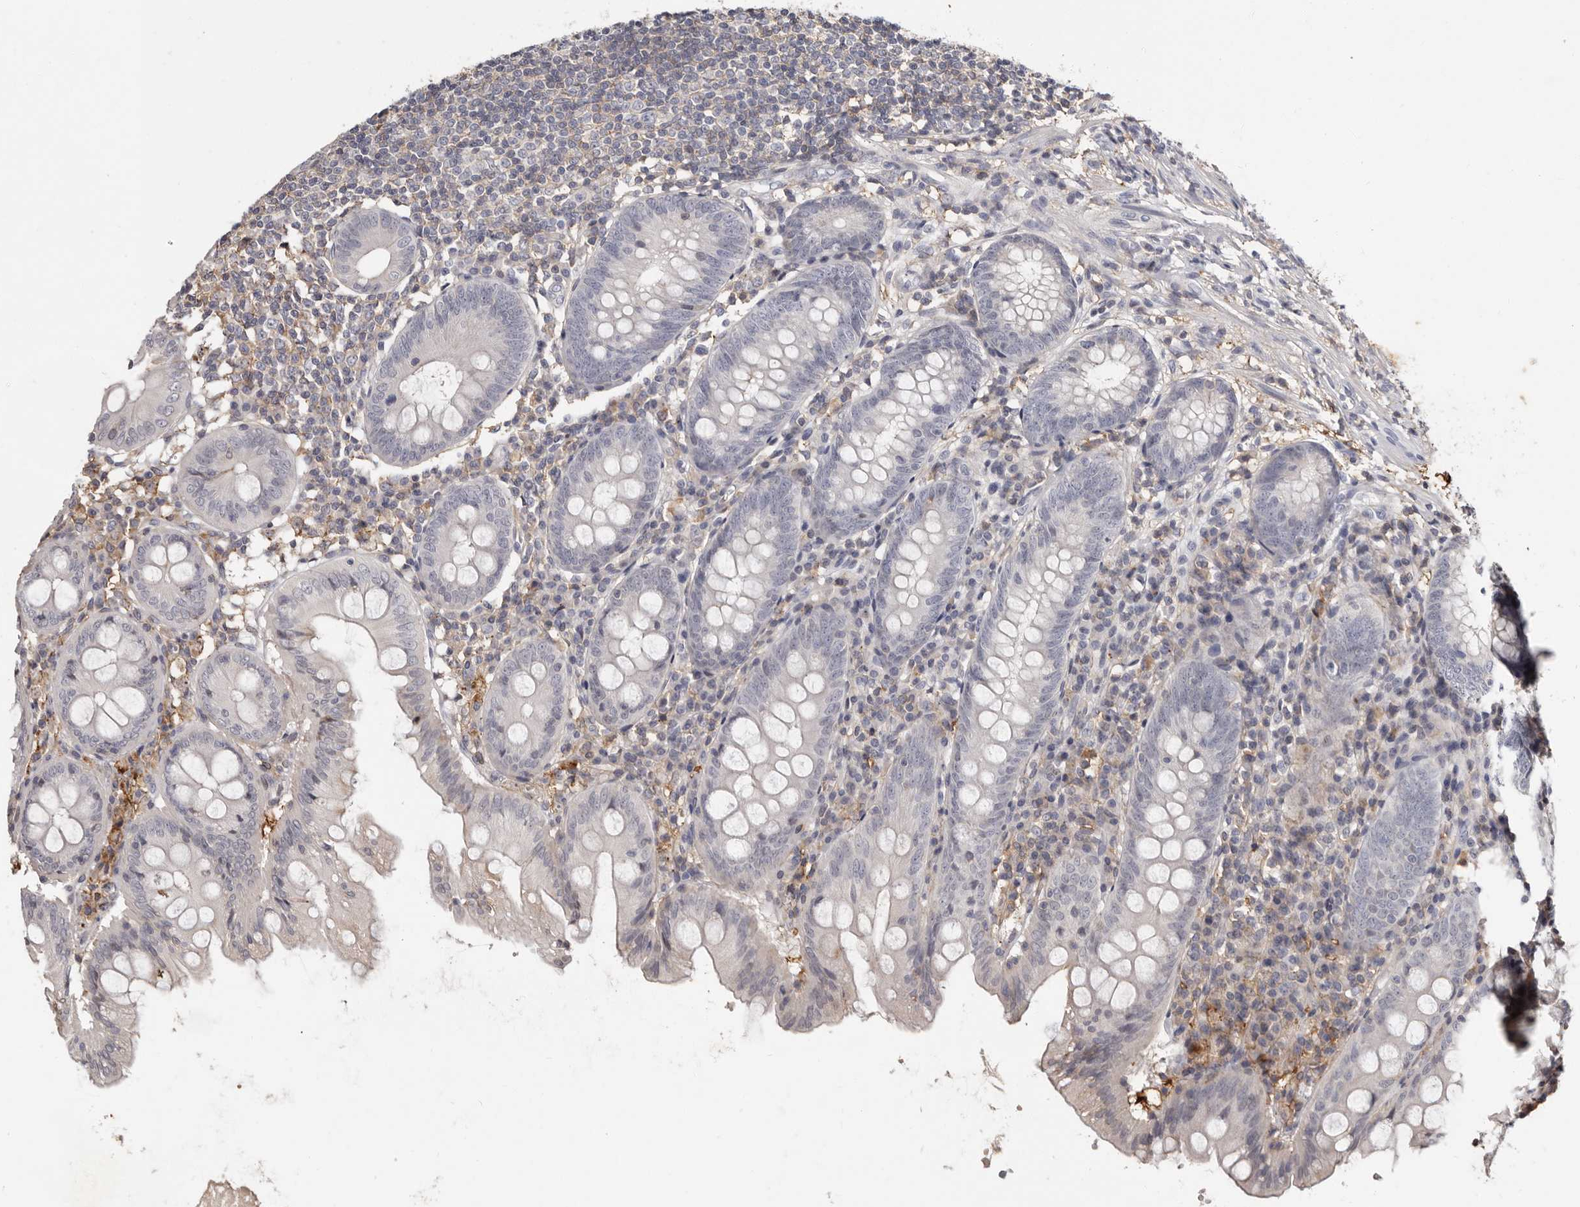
{"staining": {"intensity": "weak", "quantity": "<25%", "location": "cytoplasmic/membranous"}, "tissue": "appendix", "cell_type": "Glandular cells", "image_type": "normal", "snomed": [{"axis": "morphology", "description": "Normal tissue, NOS"}, {"axis": "topography", "description": "Appendix"}], "caption": "There is no significant staining in glandular cells of appendix. (DAB (3,3'-diaminobenzidine) IHC, high magnification).", "gene": "KIF26B", "patient": {"sex": "female", "age": 54}}